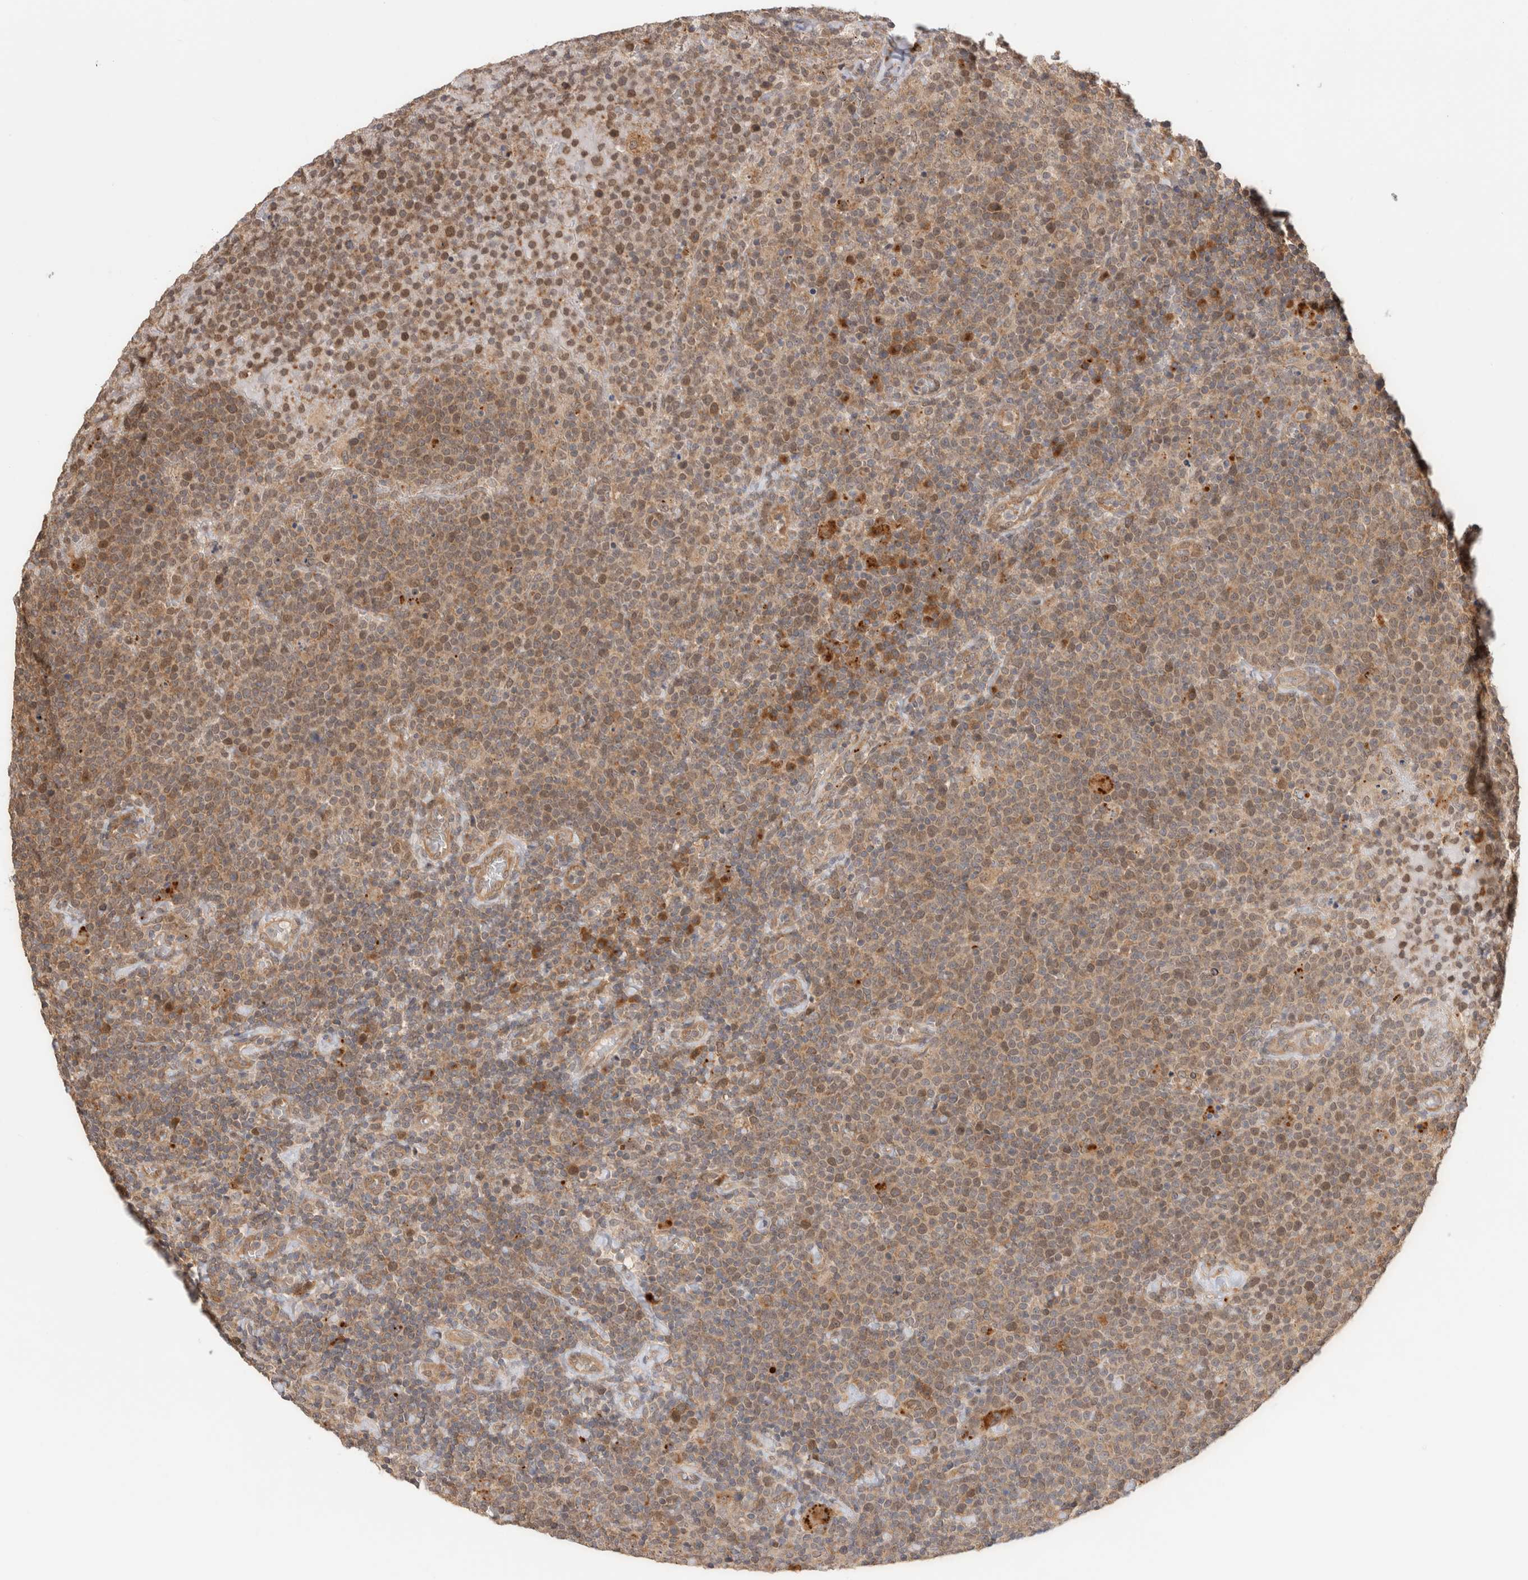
{"staining": {"intensity": "moderate", "quantity": ">75%", "location": "cytoplasmic/membranous"}, "tissue": "lymphoma", "cell_type": "Tumor cells", "image_type": "cancer", "snomed": [{"axis": "morphology", "description": "Malignant lymphoma, non-Hodgkin's type, High grade"}, {"axis": "topography", "description": "Lymph node"}], "caption": "Protein analysis of high-grade malignant lymphoma, non-Hodgkin's type tissue shows moderate cytoplasmic/membranous positivity in about >75% of tumor cells.", "gene": "ACTL9", "patient": {"sex": "male", "age": 61}}